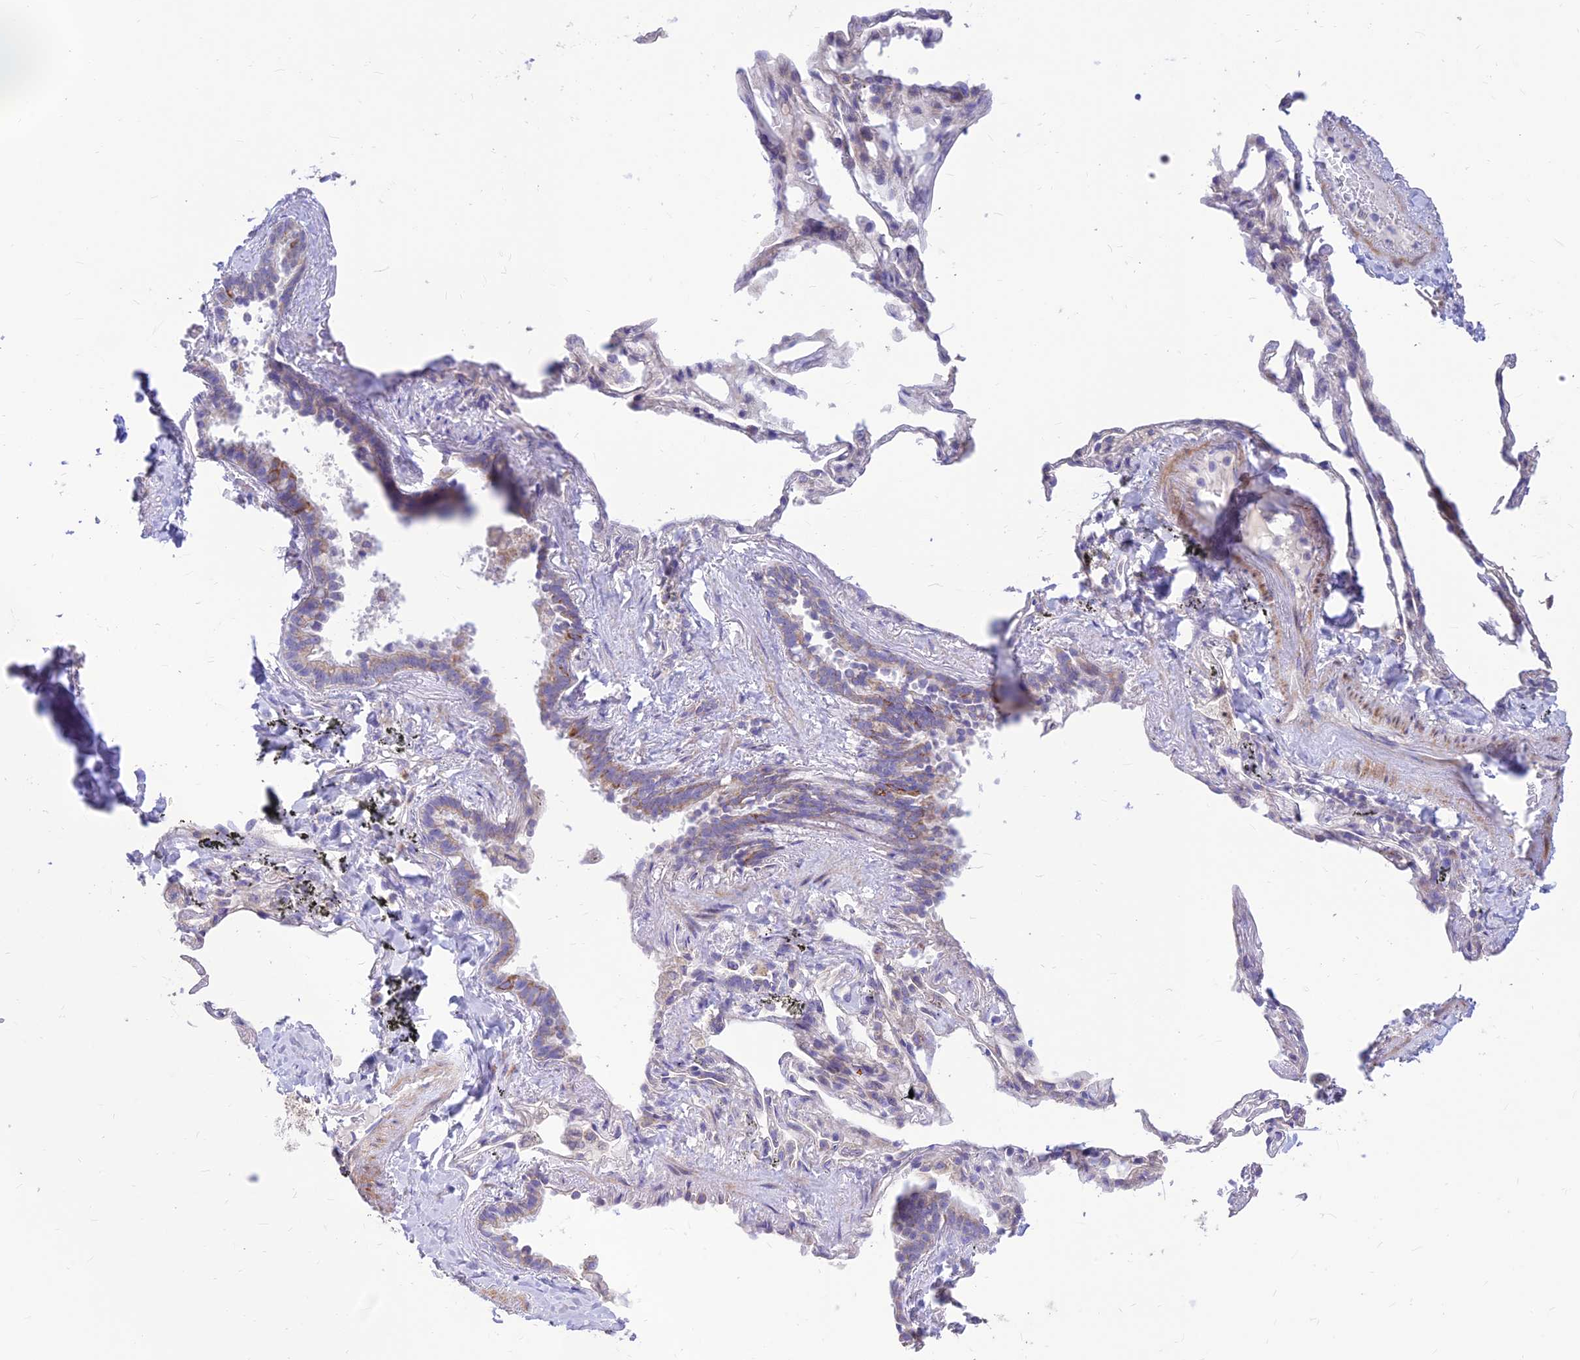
{"staining": {"intensity": "negative", "quantity": "none", "location": "none"}, "tissue": "adipose tissue", "cell_type": "Adipocytes", "image_type": "normal", "snomed": [{"axis": "morphology", "description": "Normal tissue, NOS"}, {"axis": "topography", "description": "Lymph node"}, {"axis": "topography", "description": "Bronchus"}], "caption": "IHC micrograph of benign human adipose tissue stained for a protein (brown), which exhibits no expression in adipocytes.", "gene": "FAM186B", "patient": {"sex": "male", "age": 63}}